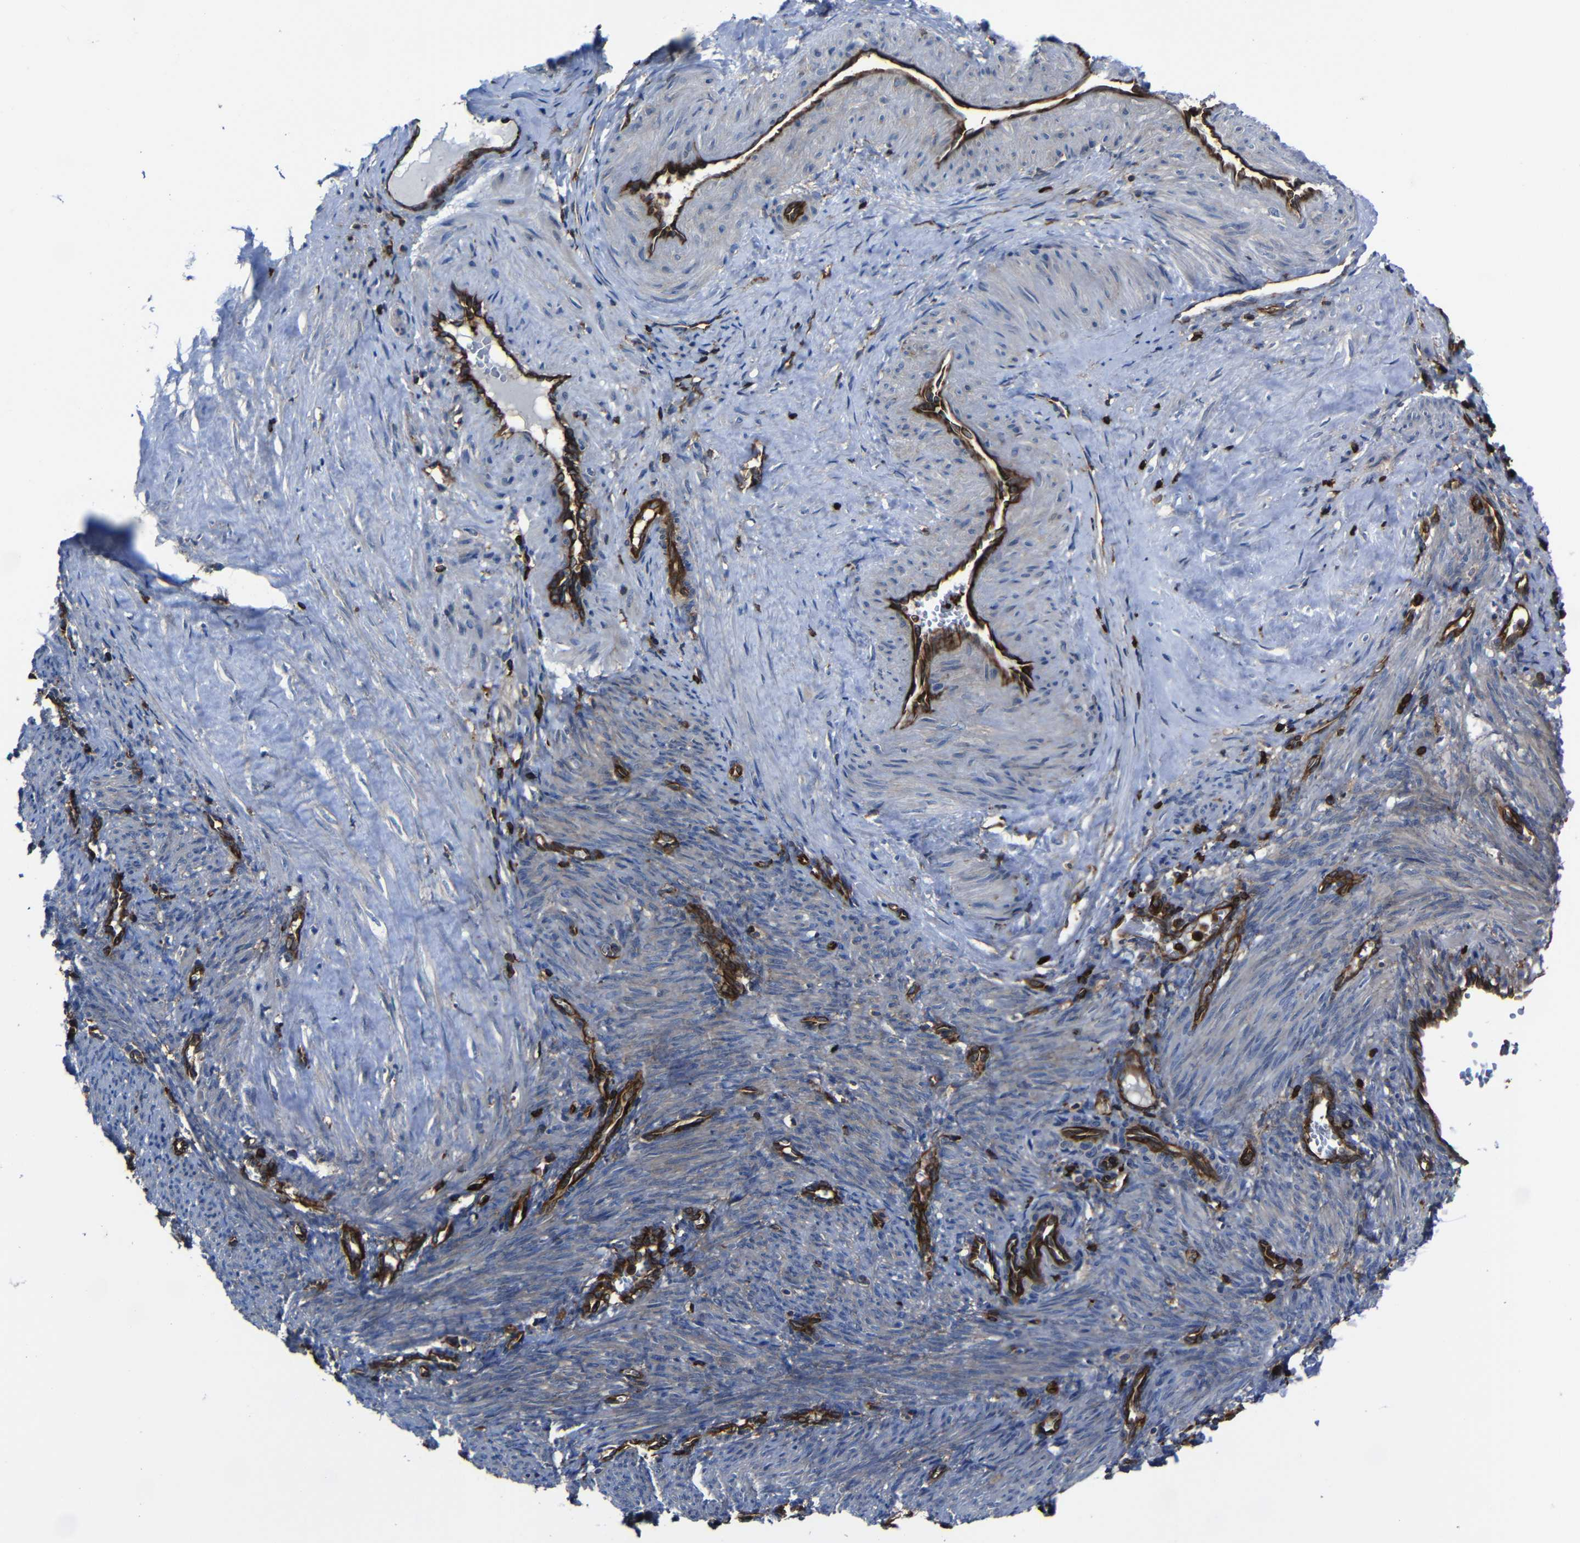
{"staining": {"intensity": "weak", "quantity": "<25%", "location": "cytoplasmic/membranous"}, "tissue": "smooth muscle", "cell_type": "Smooth muscle cells", "image_type": "normal", "snomed": [{"axis": "morphology", "description": "Normal tissue, NOS"}, {"axis": "topography", "description": "Endometrium"}], "caption": "Immunohistochemistry image of normal smooth muscle: human smooth muscle stained with DAB exhibits no significant protein expression in smooth muscle cells. (DAB IHC visualized using brightfield microscopy, high magnification).", "gene": "ARHGEF1", "patient": {"sex": "female", "age": 33}}